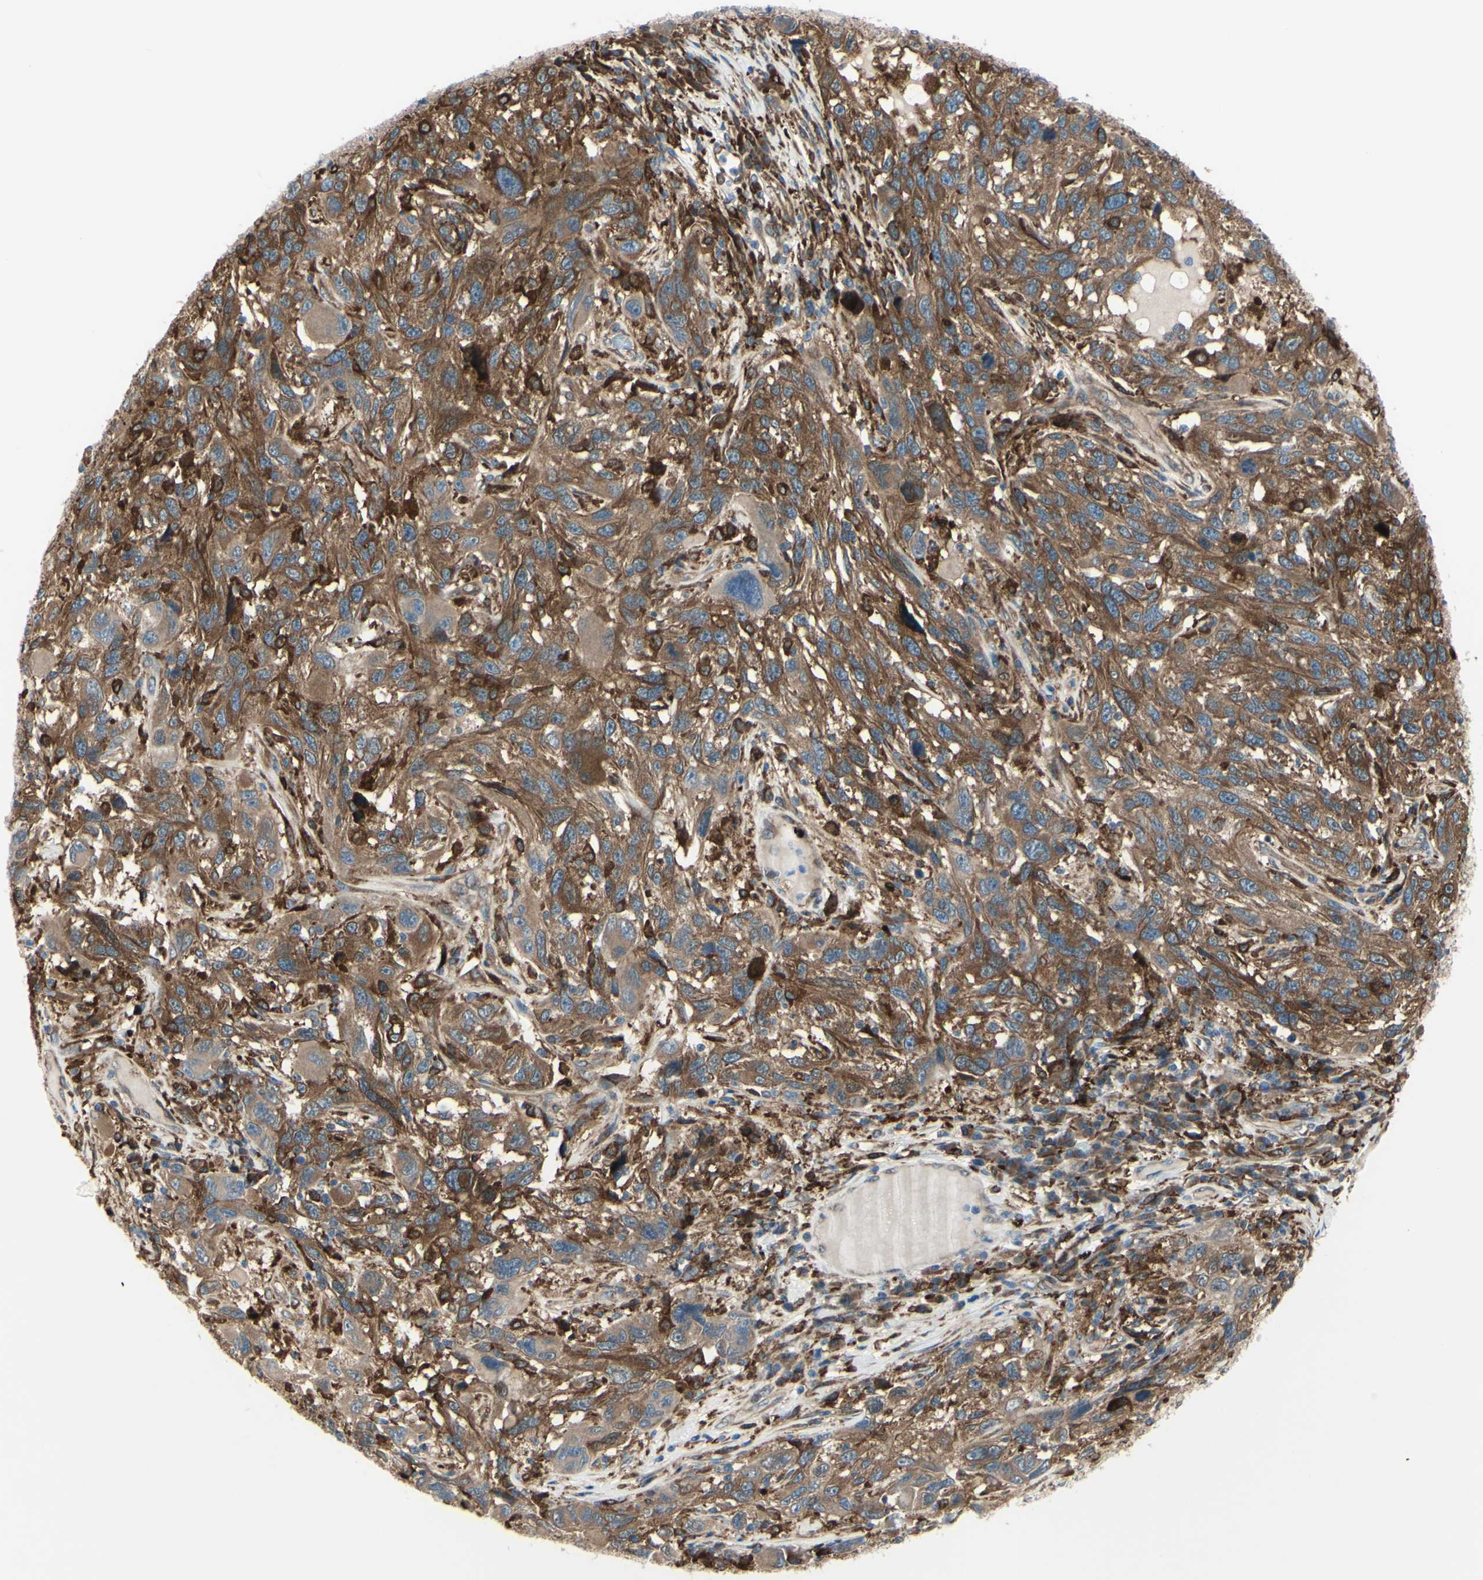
{"staining": {"intensity": "moderate", "quantity": ">75%", "location": "cytoplasmic/membranous"}, "tissue": "melanoma", "cell_type": "Tumor cells", "image_type": "cancer", "snomed": [{"axis": "morphology", "description": "Malignant melanoma, NOS"}, {"axis": "topography", "description": "Skin"}], "caption": "The histopathology image displays immunohistochemical staining of malignant melanoma. There is moderate cytoplasmic/membranous positivity is appreciated in about >75% of tumor cells. (DAB = brown stain, brightfield microscopy at high magnification).", "gene": "IGSF9B", "patient": {"sex": "male", "age": 53}}